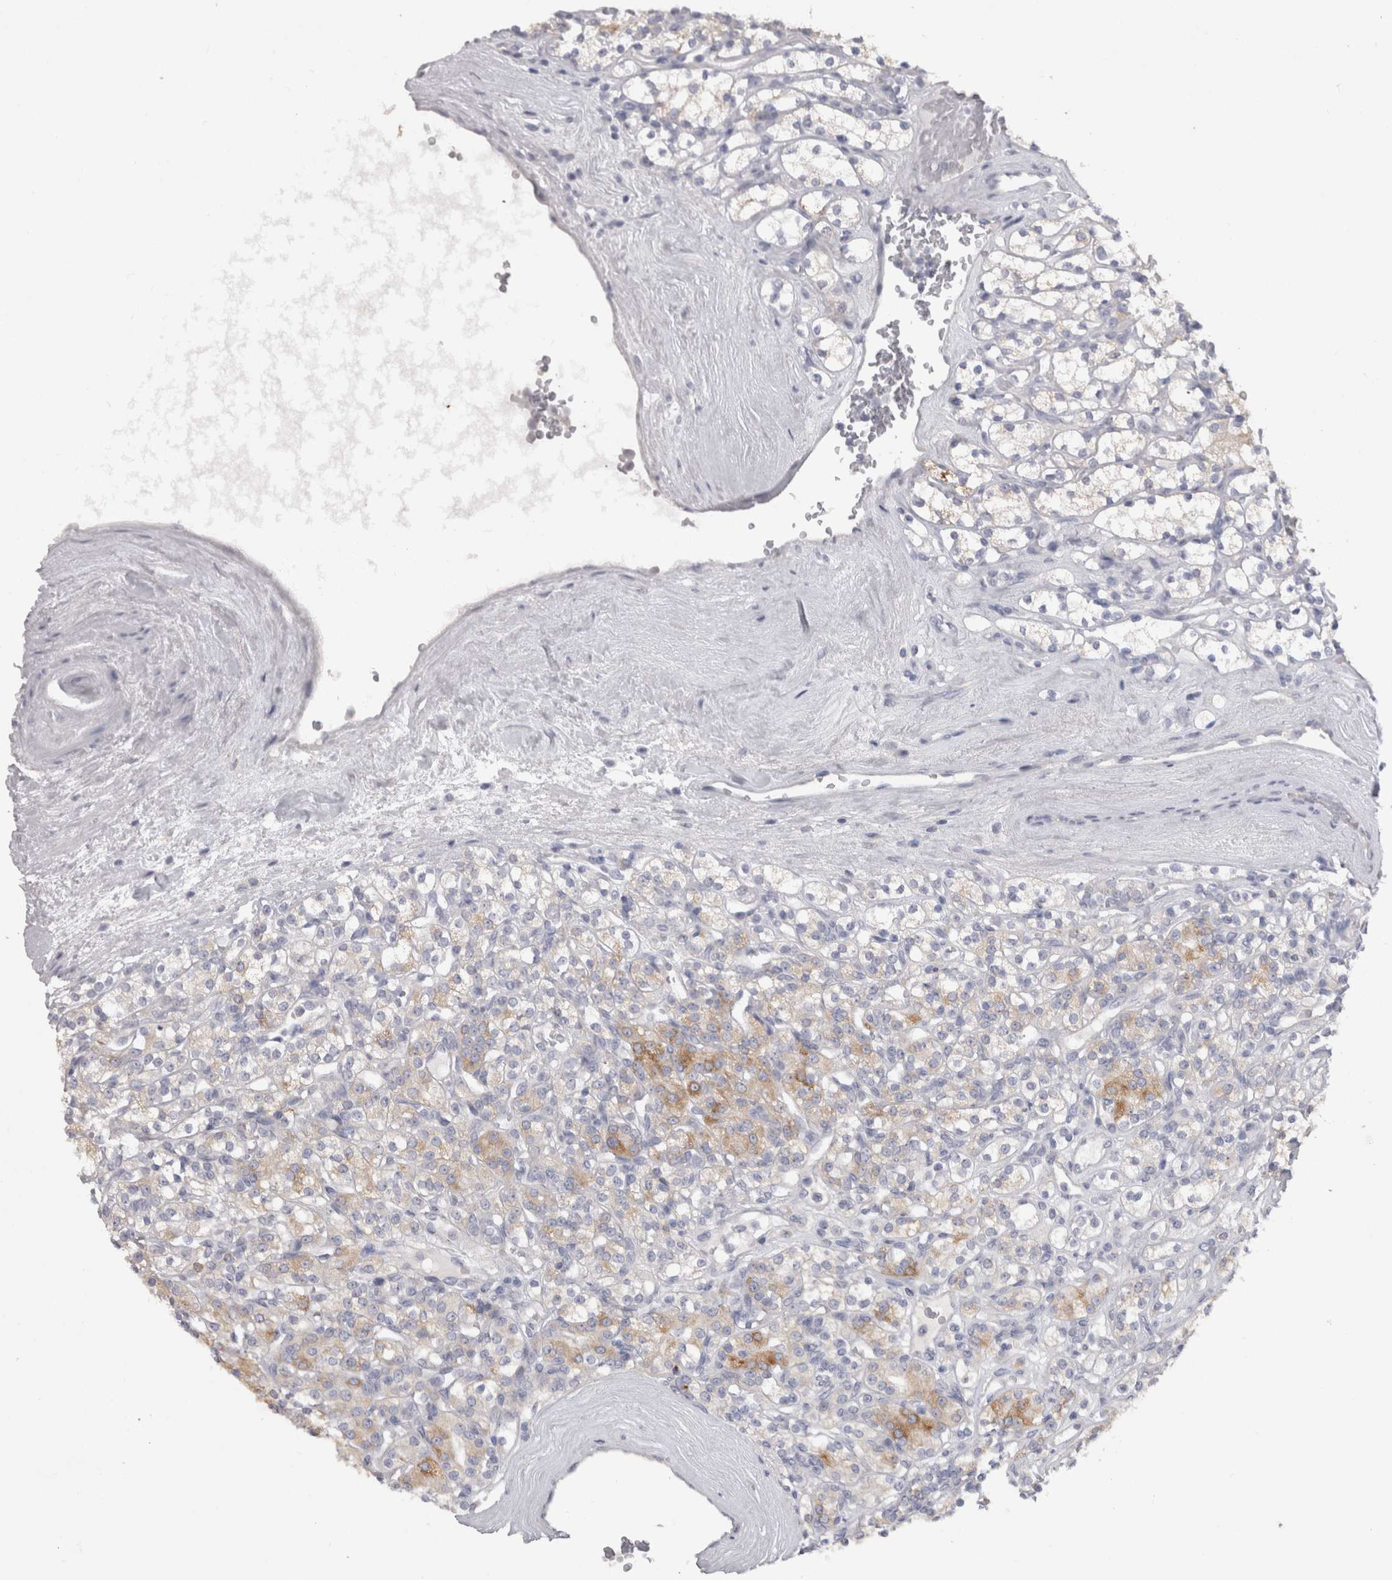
{"staining": {"intensity": "weak", "quantity": "<25%", "location": "cytoplasmic/membranous"}, "tissue": "renal cancer", "cell_type": "Tumor cells", "image_type": "cancer", "snomed": [{"axis": "morphology", "description": "Adenocarcinoma, NOS"}, {"axis": "topography", "description": "Kidney"}], "caption": "There is no significant expression in tumor cells of renal cancer.", "gene": "LRRC40", "patient": {"sex": "male", "age": 77}}